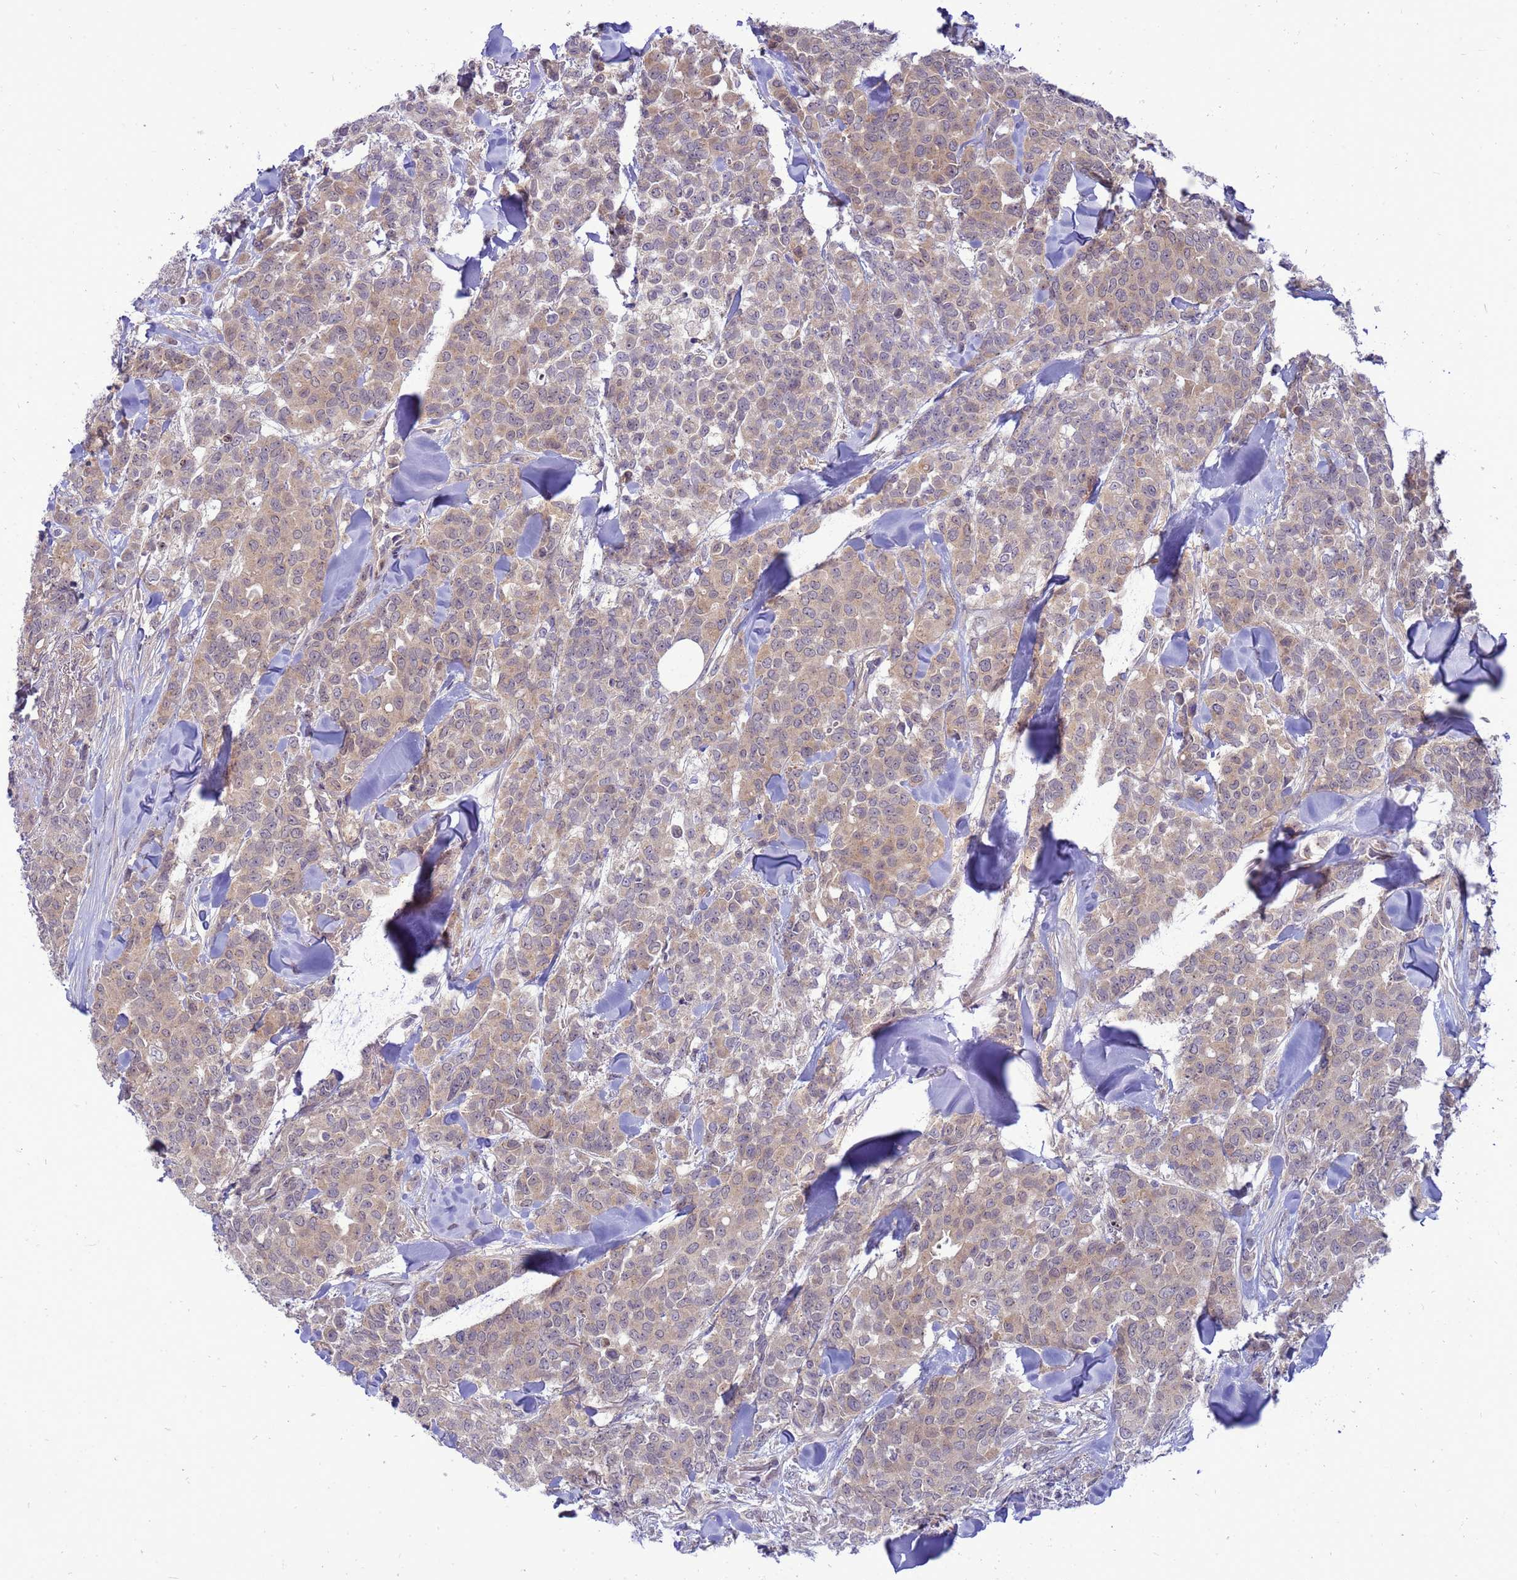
{"staining": {"intensity": "weak", "quantity": ">75%", "location": "cytoplasmic/membranous"}, "tissue": "breast cancer", "cell_type": "Tumor cells", "image_type": "cancer", "snomed": [{"axis": "morphology", "description": "Lobular carcinoma"}, {"axis": "topography", "description": "Breast"}], "caption": "Protein staining reveals weak cytoplasmic/membranous positivity in approximately >75% of tumor cells in breast cancer.", "gene": "ENOPH1", "patient": {"sex": "female", "age": 91}}